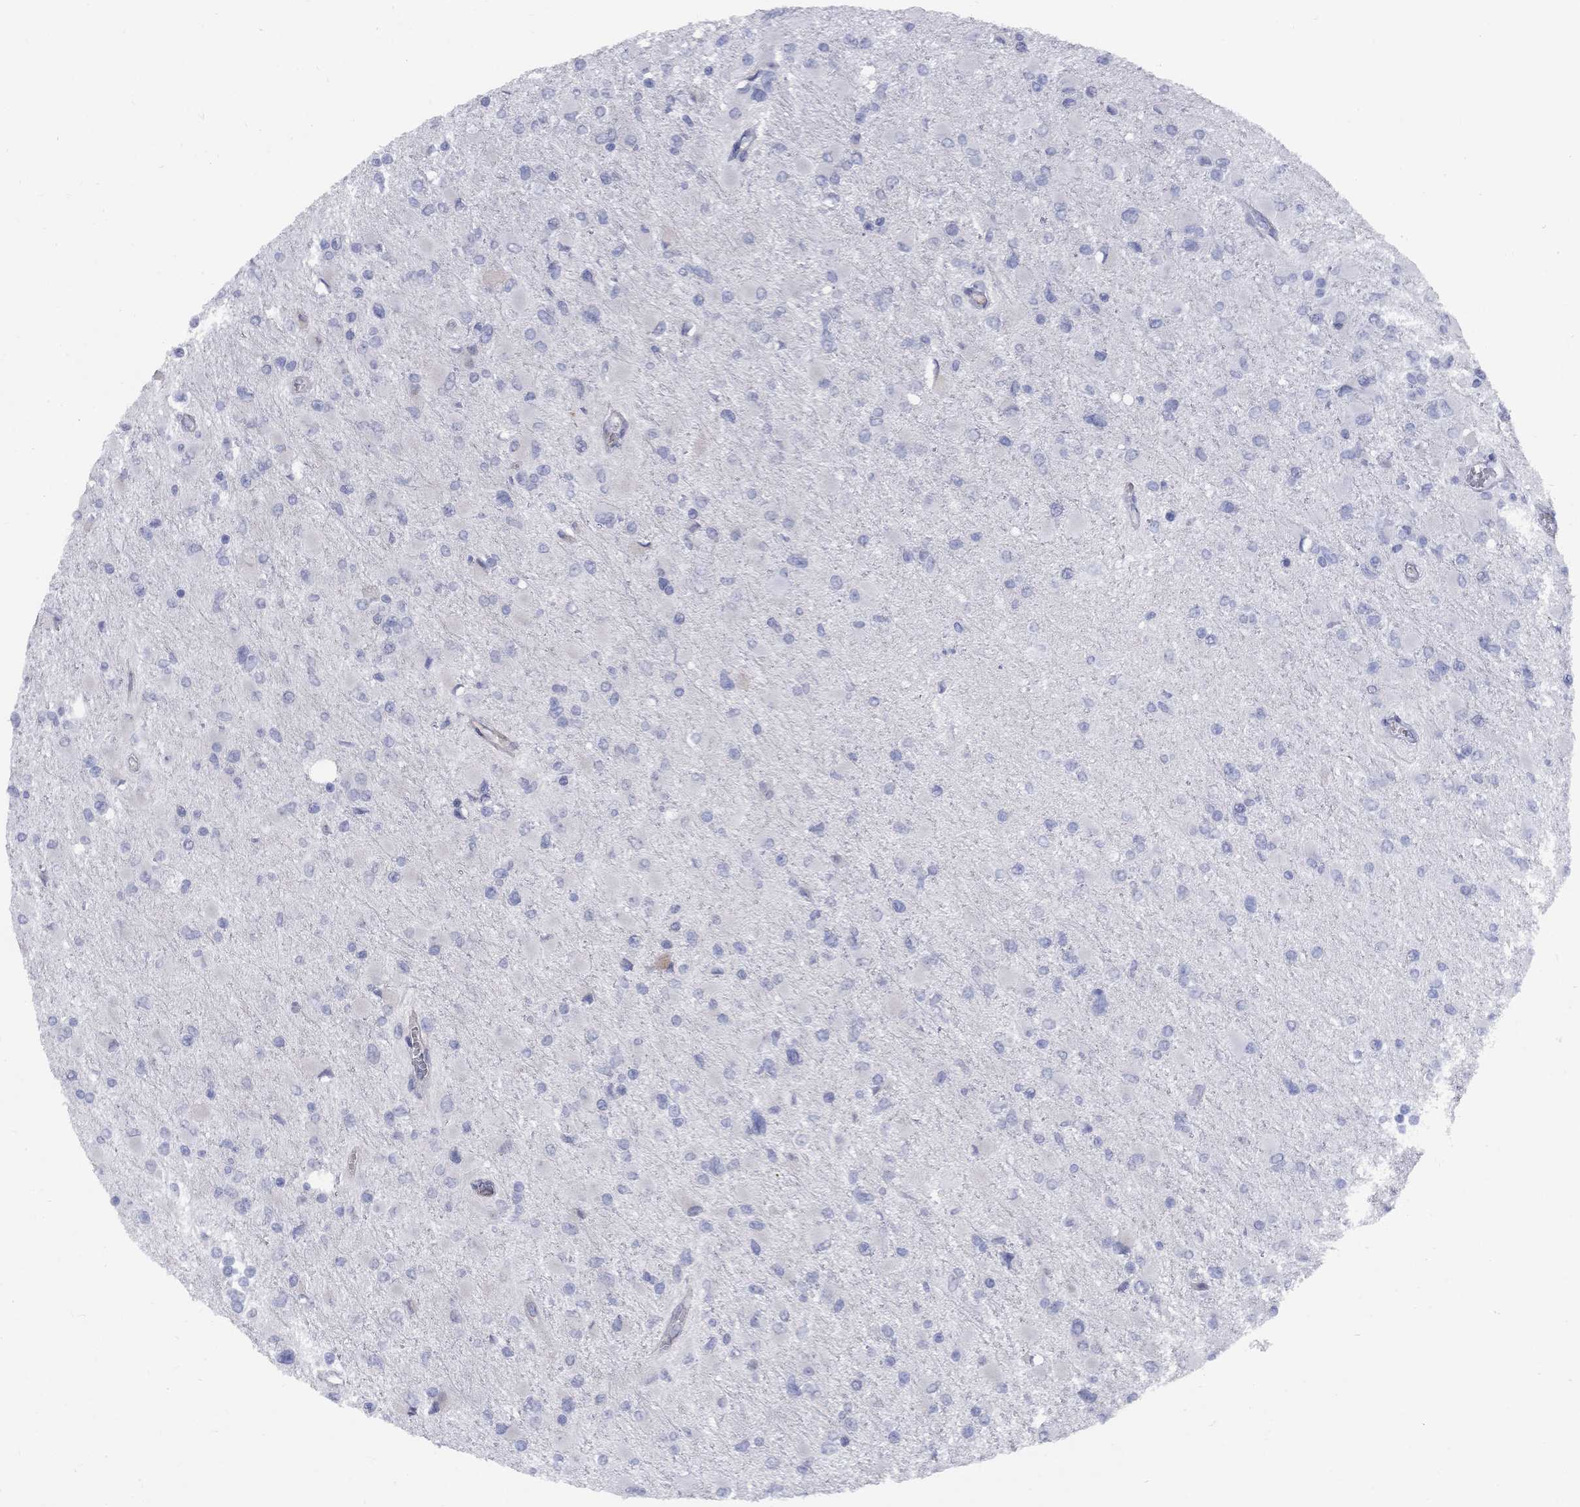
{"staining": {"intensity": "negative", "quantity": "none", "location": "none"}, "tissue": "glioma", "cell_type": "Tumor cells", "image_type": "cancer", "snomed": [{"axis": "morphology", "description": "Glioma, malignant, High grade"}, {"axis": "topography", "description": "Cerebral cortex"}], "caption": "Photomicrograph shows no significant protein staining in tumor cells of glioma. (DAB immunohistochemistry with hematoxylin counter stain).", "gene": "SLC1A1", "patient": {"sex": "female", "age": 36}}